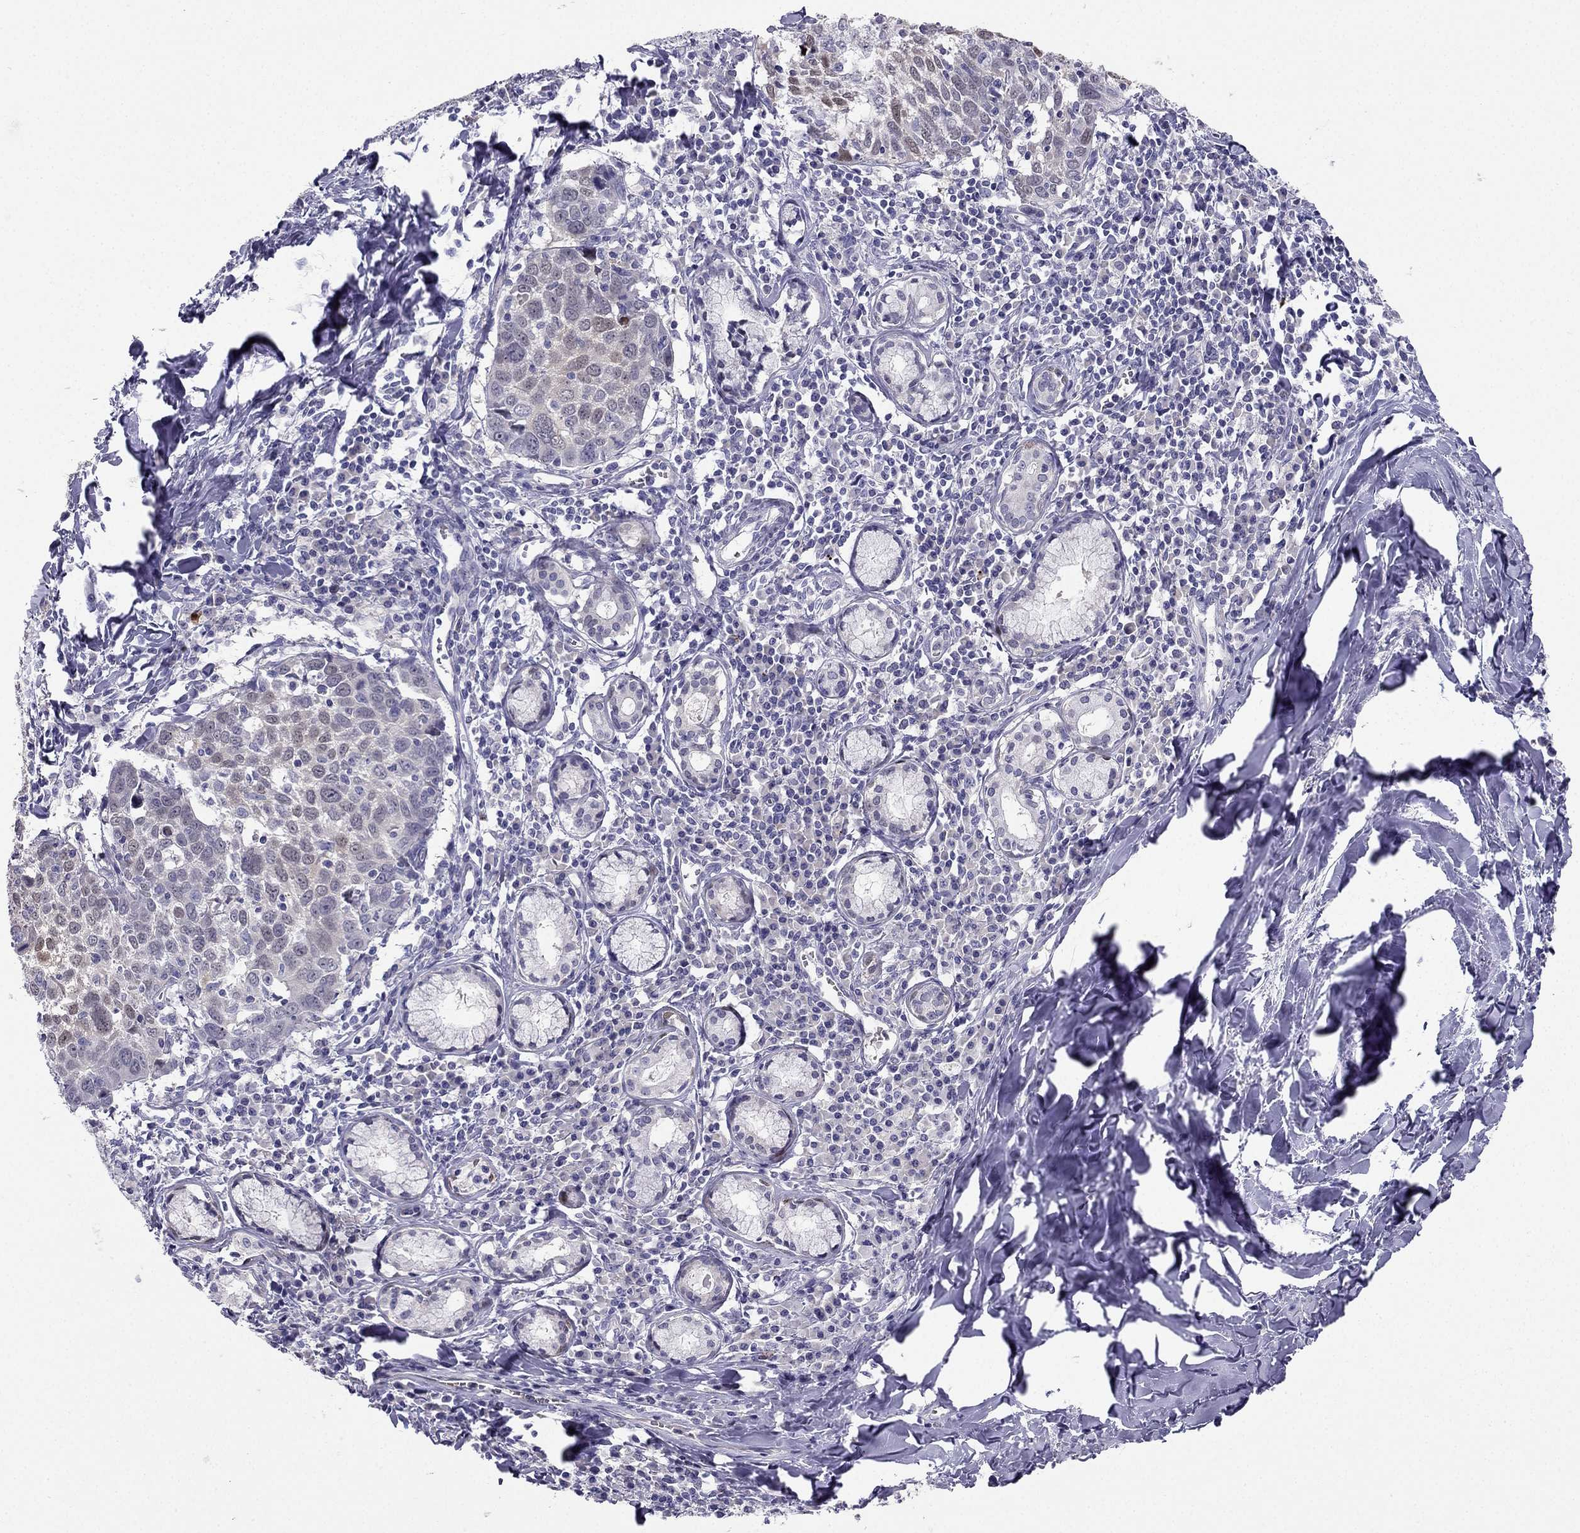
{"staining": {"intensity": "moderate", "quantity": "<25%", "location": "nuclear"}, "tissue": "lung cancer", "cell_type": "Tumor cells", "image_type": "cancer", "snomed": [{"axis": "morphology", "description": "Squamous cell carcinoma, NOS"}, {"axis": "topography", "description": "Lung"}], "caption": "Lung squamous cell carcinoma stained with immunohistochemistry shows moderate nuclear expression in about <25% of tumor cells.", "gene": "RSPH14", "patient": {"sex": "male", "age": 57}}